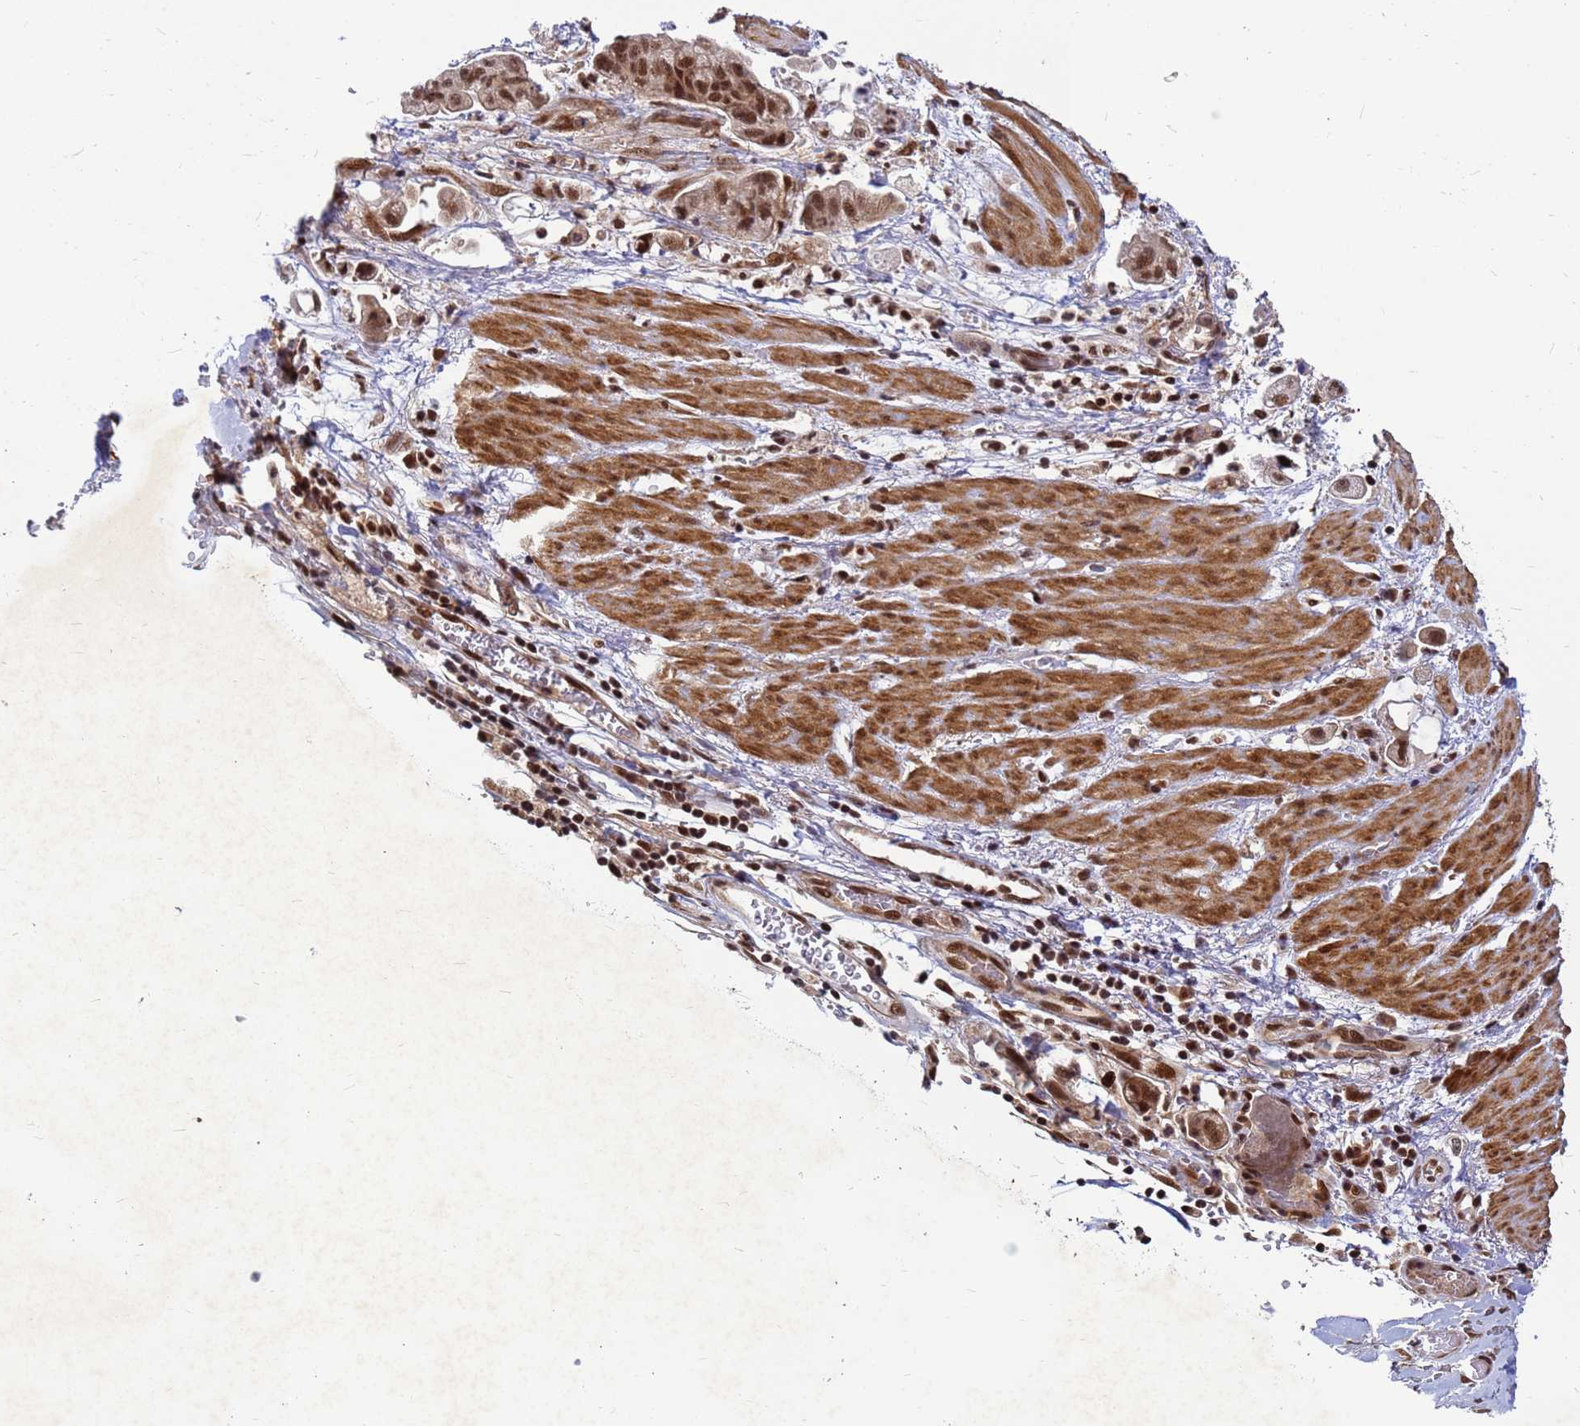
{"staining": {"intensity": "moderate", "quantity": ">75%", "location": "nuclear"}, "tissue": "stomach cancer", "cell_type": "Tumor cells", "image_type": "cancer", "snomed": [{"axis": "morphology", "description": "Adenocarcinoma, NOS"}, {"axis": "topography", "description": "Stomach"}], "caption": "The image reveals immunohistochemical staining of stomach adenocarcinoma. There is moderate nuclear expression is seen in approximately >75% of tumor cells. The protein of interest is stained brown, and the nuclei are stained in blue (DAB IHC with brightfield microscopy, high magnification).", "gene": "NCBP2", "patient": {"sex": "male", "age": 62}}